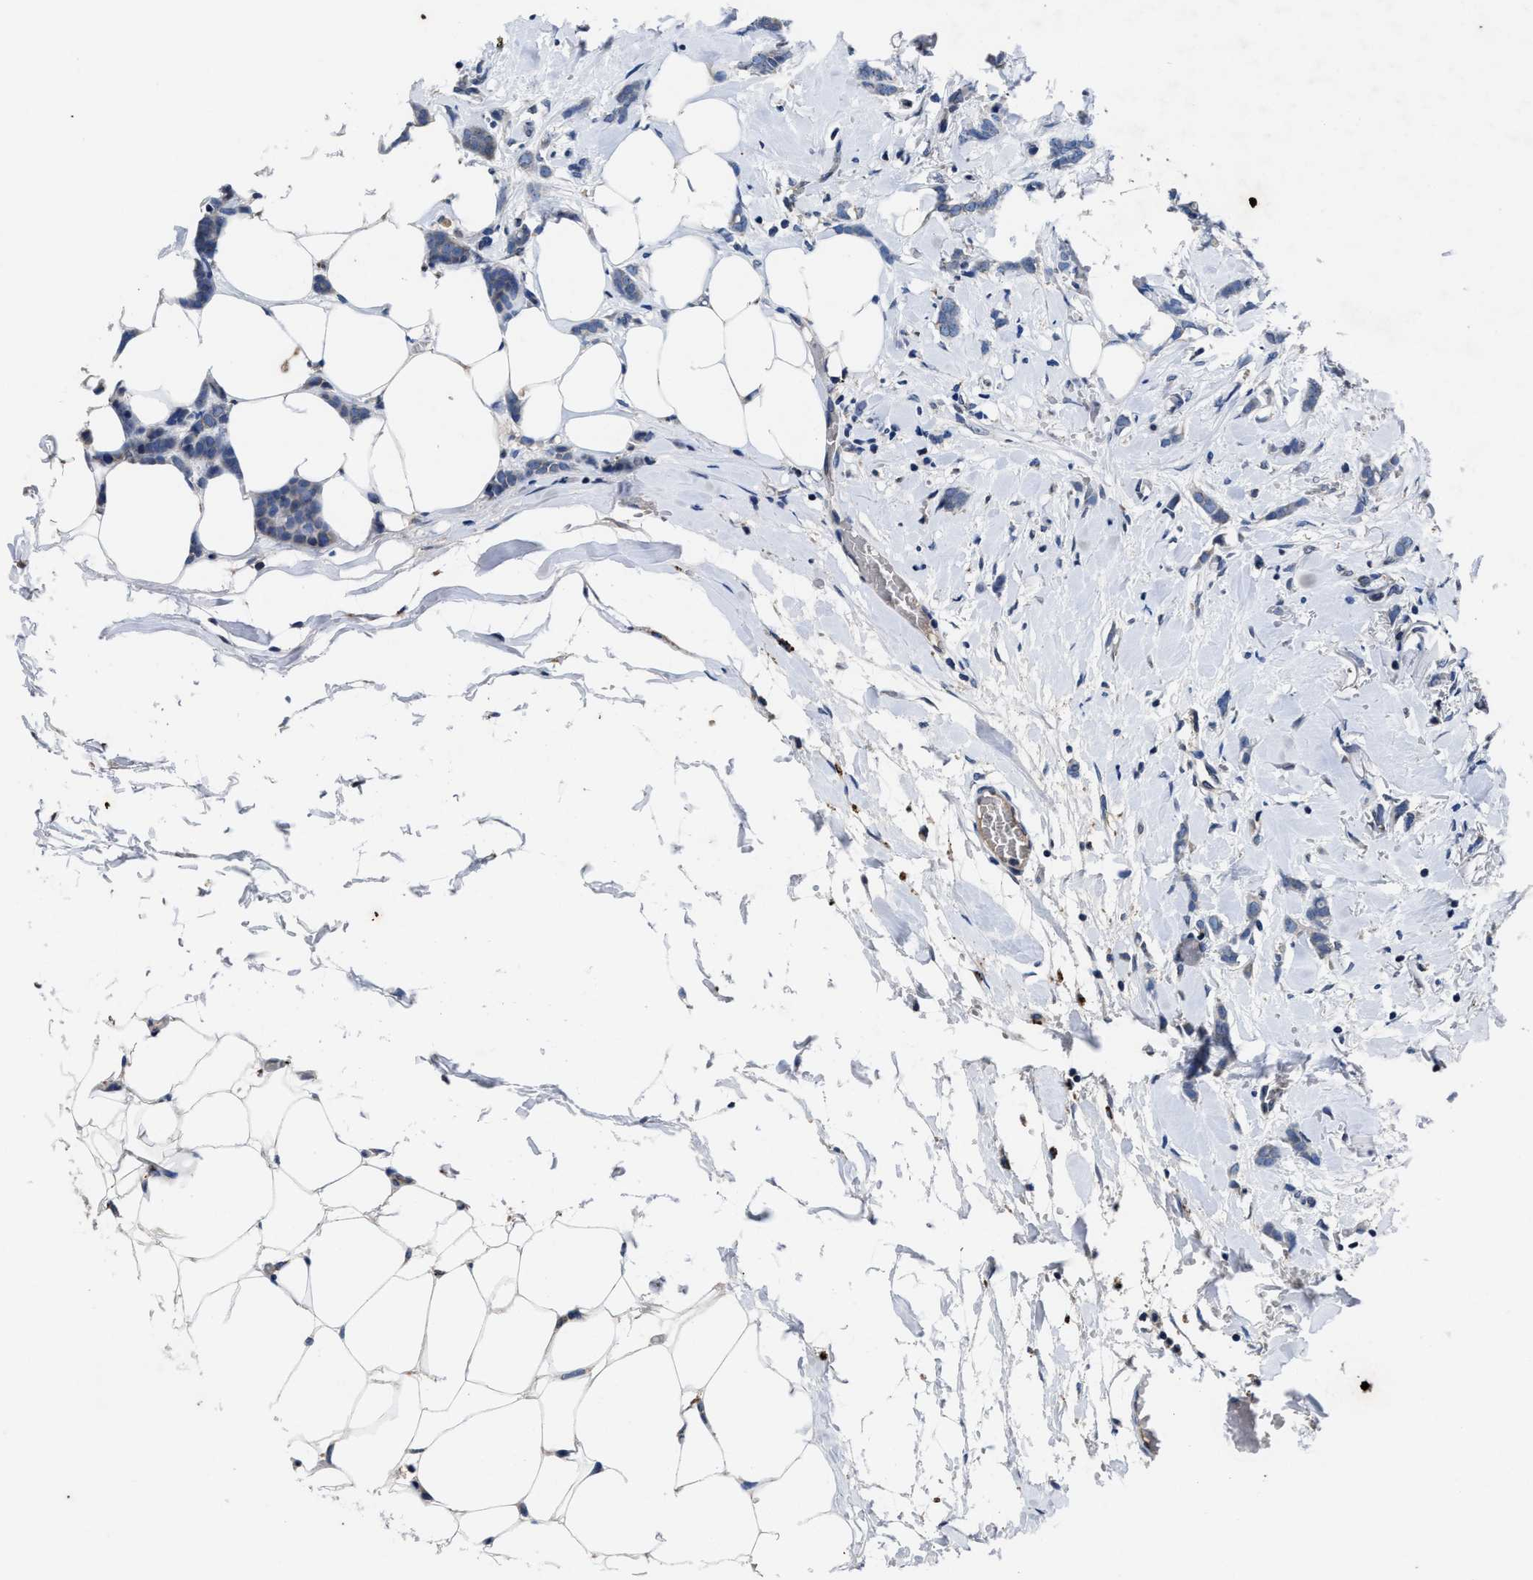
{"staining": {"intensity": "negative", "quantity": "none", "location": "none"}, "tissue": "breast cancer", "cell_type": "Tumor cells", "image_type": "cancer", "snomed": [{"axis": "morphology", "description": "Lobular carcinoma, in situ"}, {"axis": "morphology", "description": "Lobular carcinoma"}, {"axis": "topography", "description": "Breast"}], "caption": "The immunohistochemistry (IHC) histopathology image has no significant staining in tumor cells of breast cancer tissue.", "gene": "CACNA1D", "patient": {"sex": "female", "age": 41}}